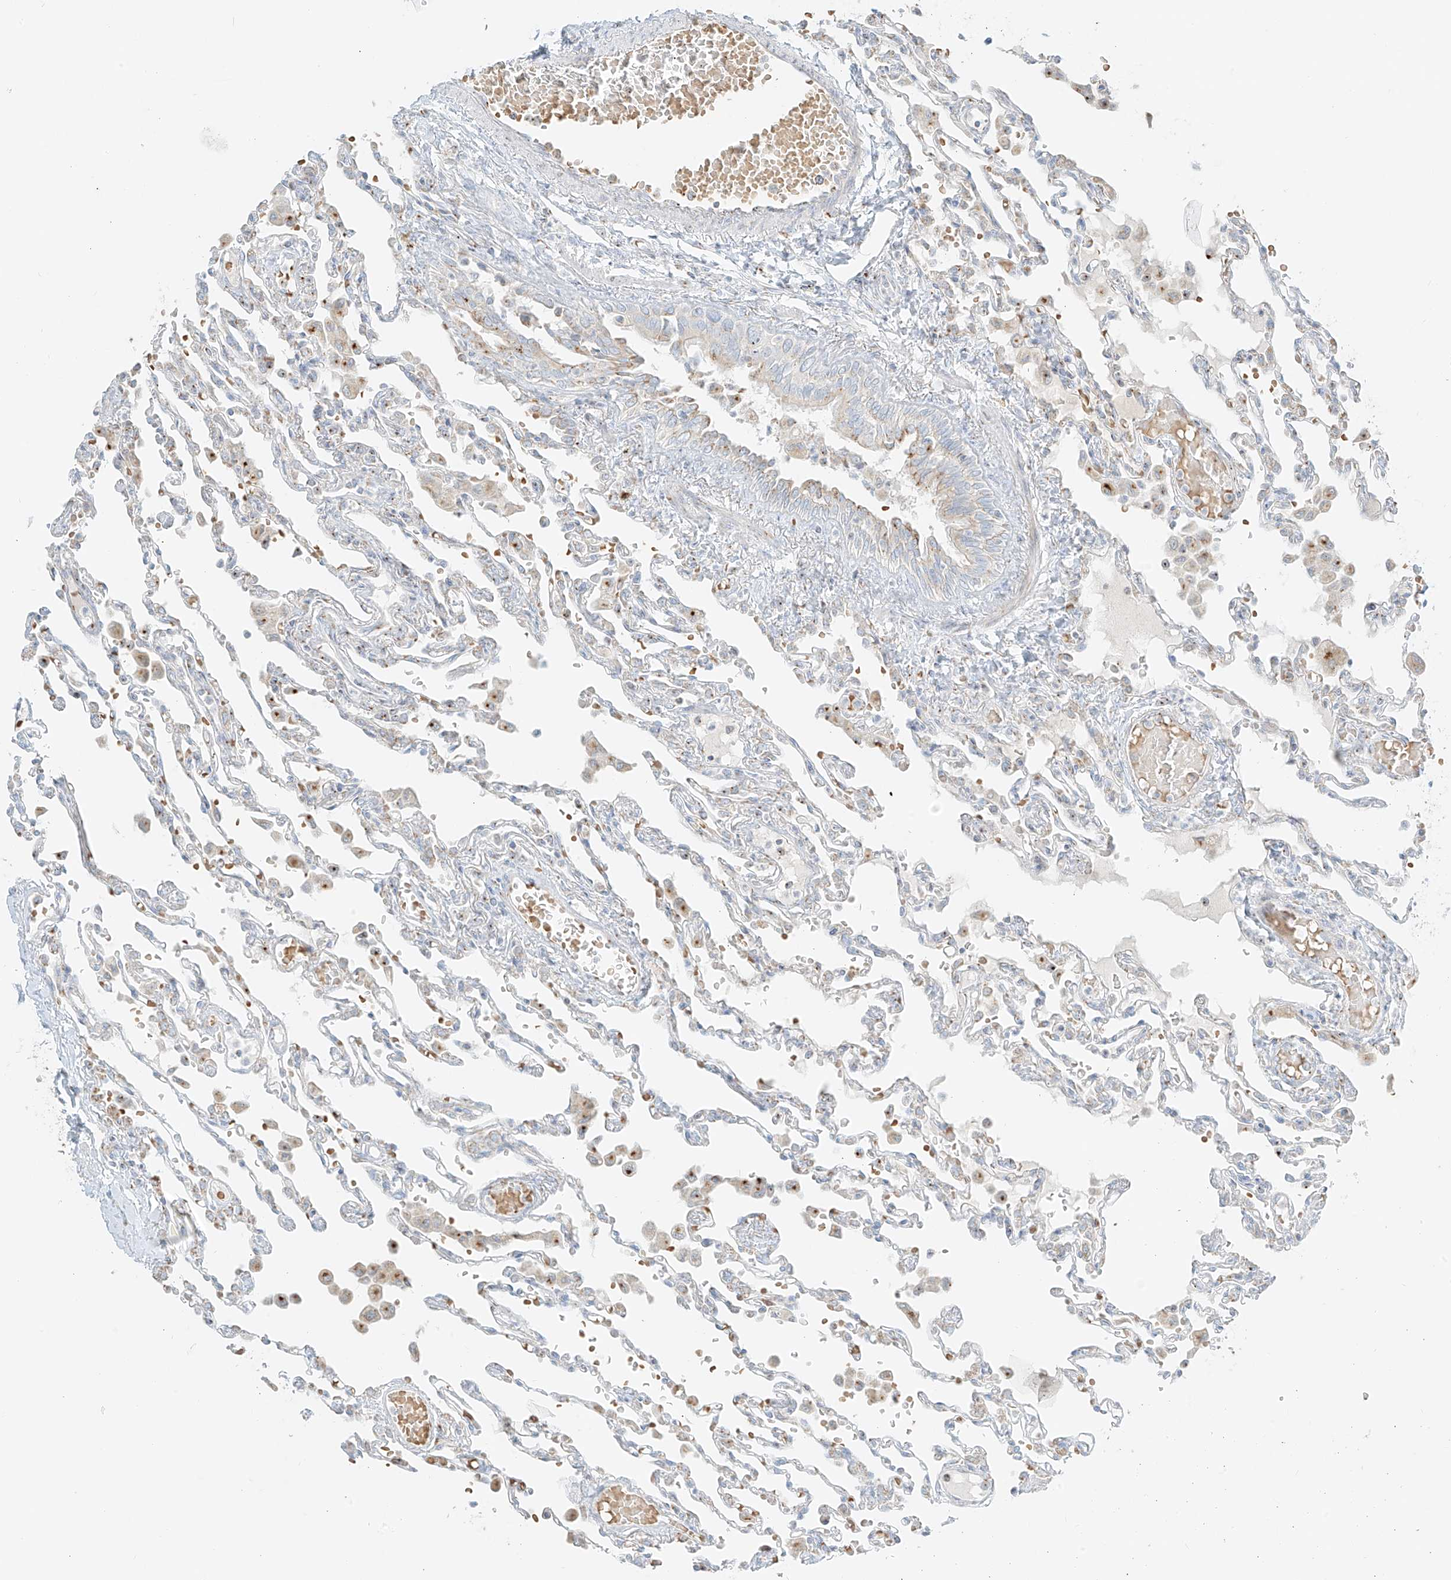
{"staining": {"intensity": "moderate", "quantity": "<25%", "location": "cytoplasmic/membranous"}, "tissue": "lung", "cell_type": "Alveolar cells", "image_type": "normal", "snomed": [{"axis": "morphology", "description": "Normal tissue, NOS"}, {"axis": "topography", "description": "Bronchus"}, {"axis": "topography", "description": "Lung"}], "caption": "This photomicrograph reveals normal lung stained with immunohistochemistry (IHC) to label a protein in brown. The cytoplasmic/membranous of alveolar cells show moderate positivity for the protein. Nuclei are counter-stained blue.", "gene": "TMEM87B", "patient": {"sex": "female", "age": 49}}